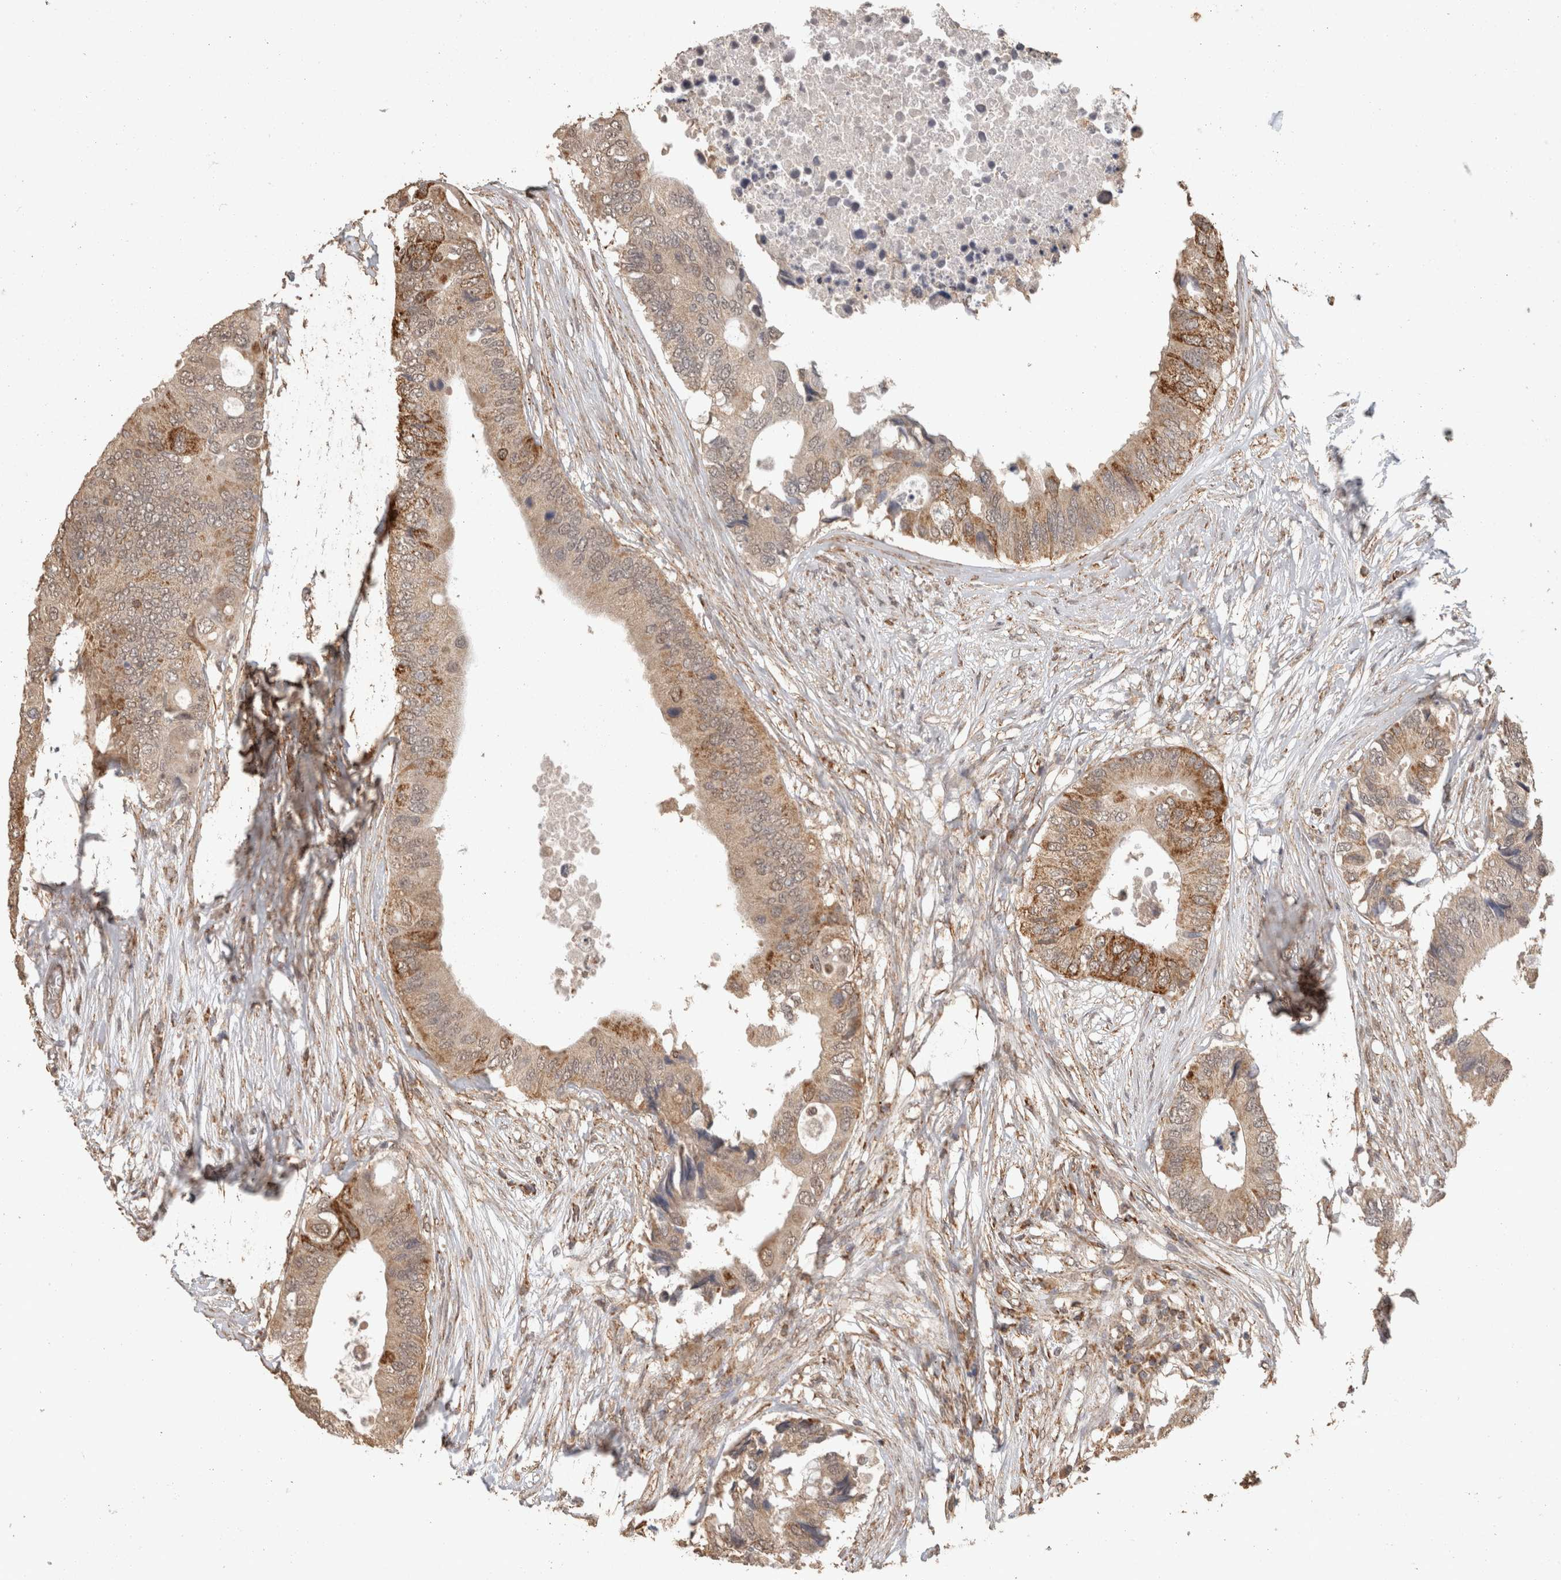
{"staining": {"intensity": "moderate", "quantity": ">75%", "location": "cytoplasmic/membranous"}, "tissue": "colorectal cancer", "cell_type": "Tumor cells", "image_type": "cancer", "snomed": [{"axis": "morphology", "description": "Adenocarcinoma, NOS"}, {"axis": "topography", "description": "Colon"}], "caption": "Immunohistochemistry (IHC) photomicrograph of neoplastic tissue: colorectal cancer stained using immunohistochemistry (IHC) shows medium levels of moderate protein expression localized specifically in the cytoplasmic/membranous of tumor cells, appearing as a cytoplasmic/membranous brown color.", "gene": "BNIP3L", "patient": {"sex": "male", "age": 71}}